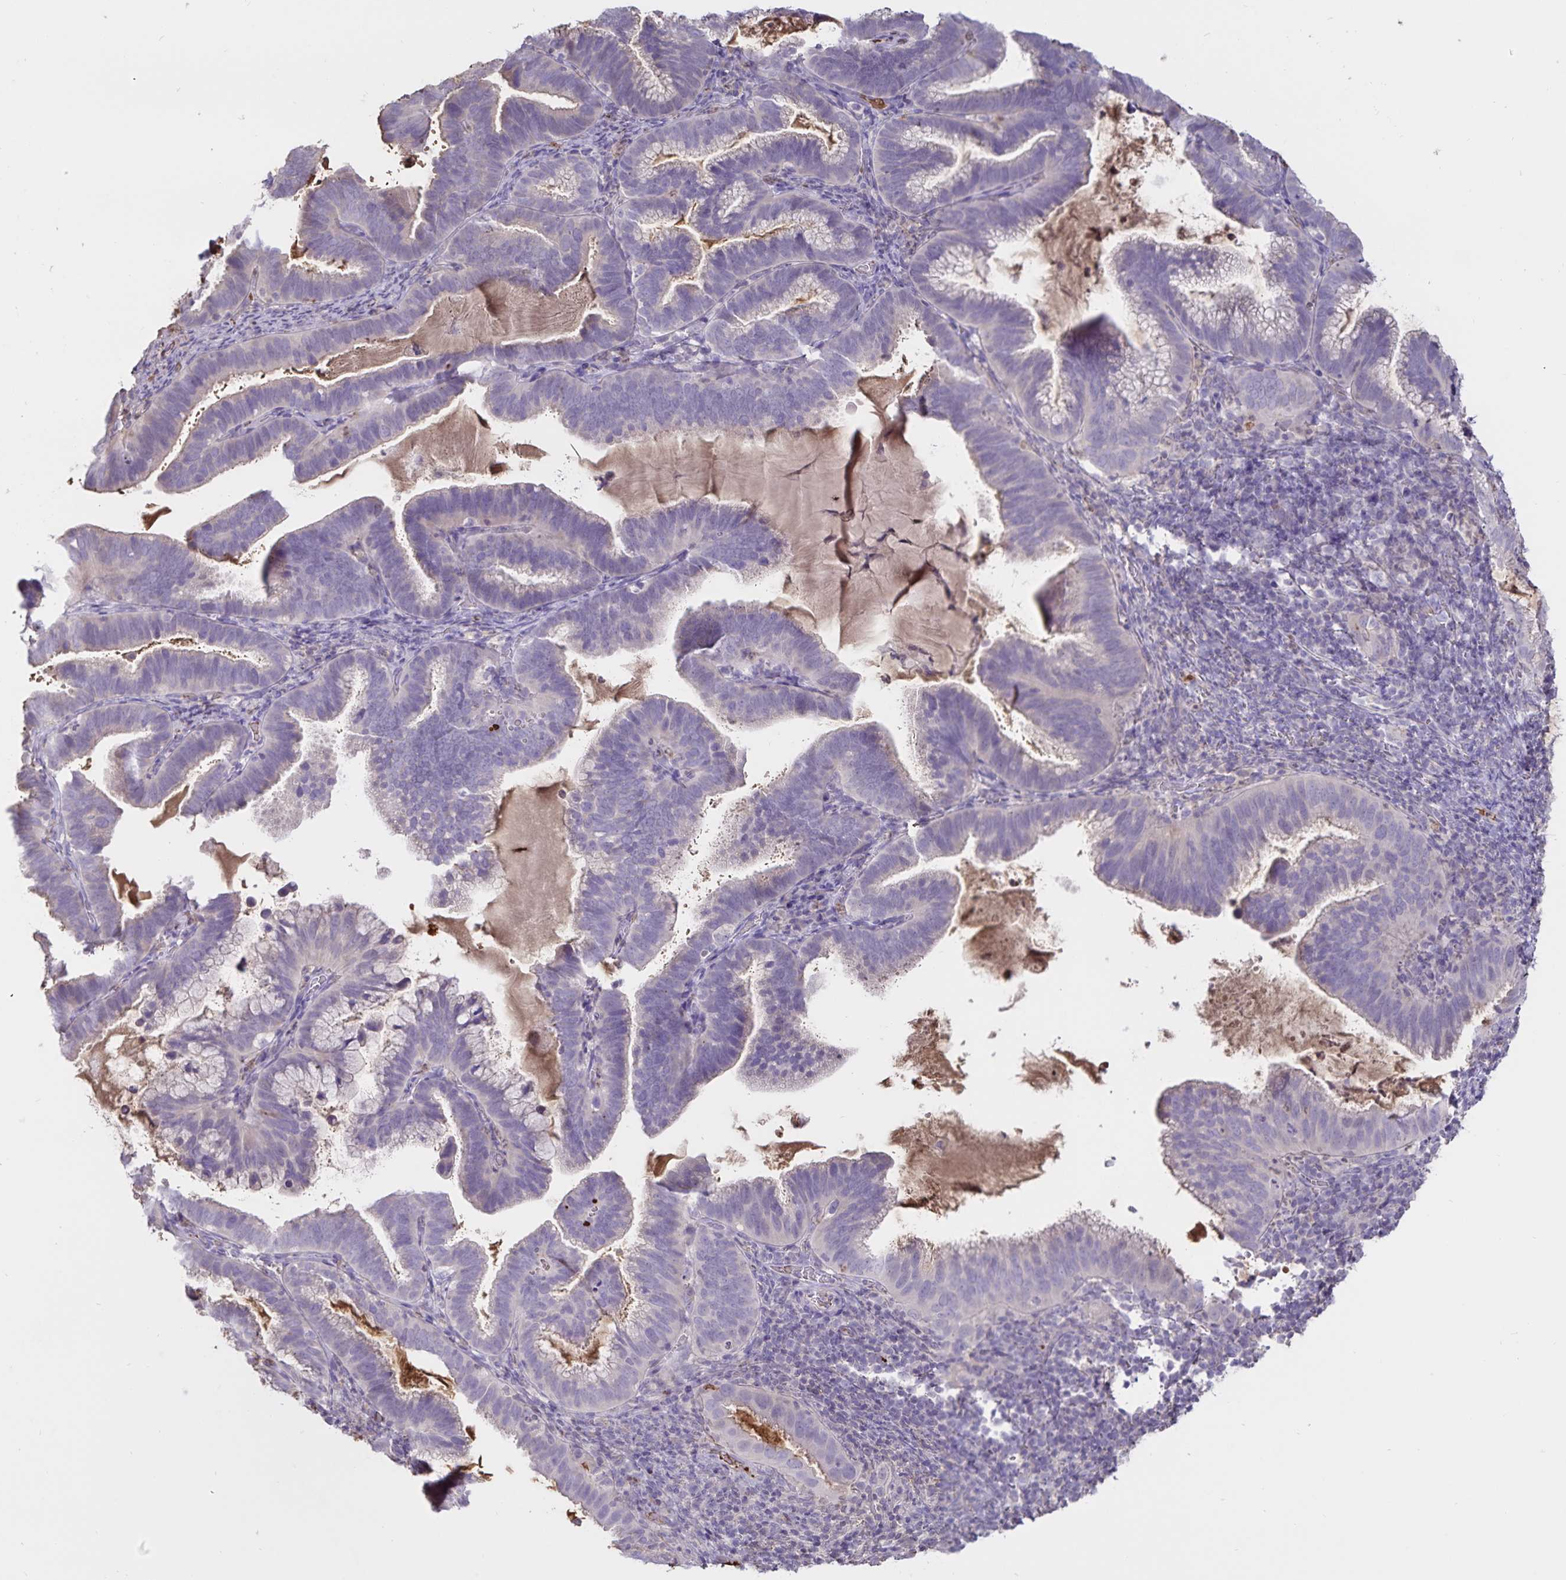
{"staining": {"intensity": "negative", "quantity": "none", "location": "none"}, "tissue": "cervical cancer", "cell_type": "Tumor cells", "image_type": "cancer", "snomed": [{"axis": "morphology", "description": "Adenocarcinoma, NOS"}, {"axis": "topography", "description": "Cervix"}], "caption": "Tumor cells show no significant staining in cervical cancer (adenocarcinoma).", "gene": "FGG", "patient": {"sex": "female", "age": 61}}